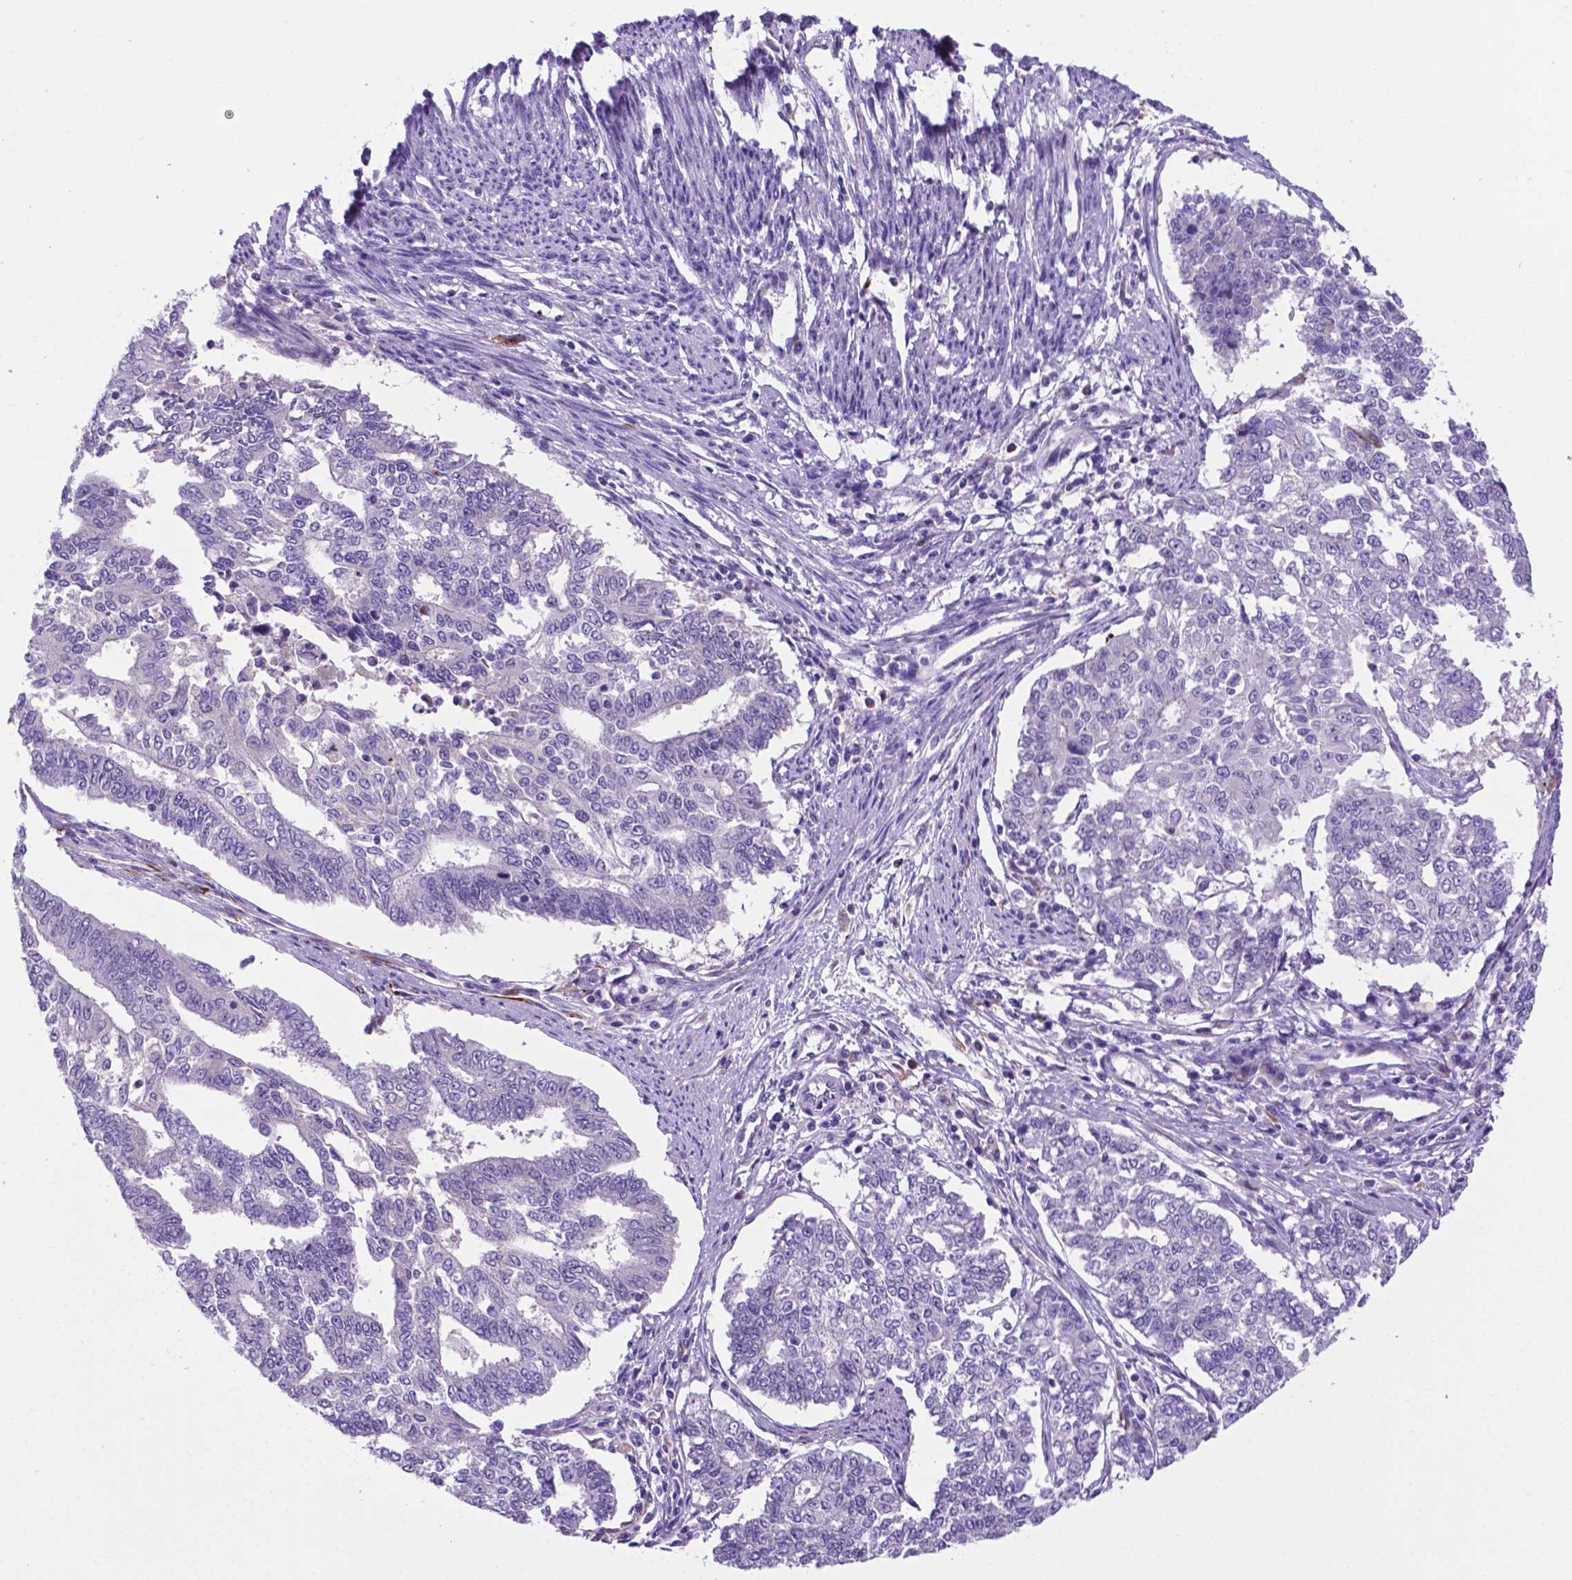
{"staining": {"intensity": "negative", "quantity": "none", "location": "none"}, "tissue": "endometrial cancer", "cell_type": "Tumor cells", "image_type": "cancer", "snomed": [{"axis": "morphology", "description": "Adenocarcinoma, NOS"}, {"axis": "topography", "description": "Uterus"}], "caption": "Immunohistochemical staining of human adenocarcinoma (endometrial) shows no significant expression in tumor cells. The staining is performed using DAB brown chromogen with nuclei counter-stained in using hematoxylin.", "gene": "LZTR1", "patient": {"sex": "female", "age": 59}}